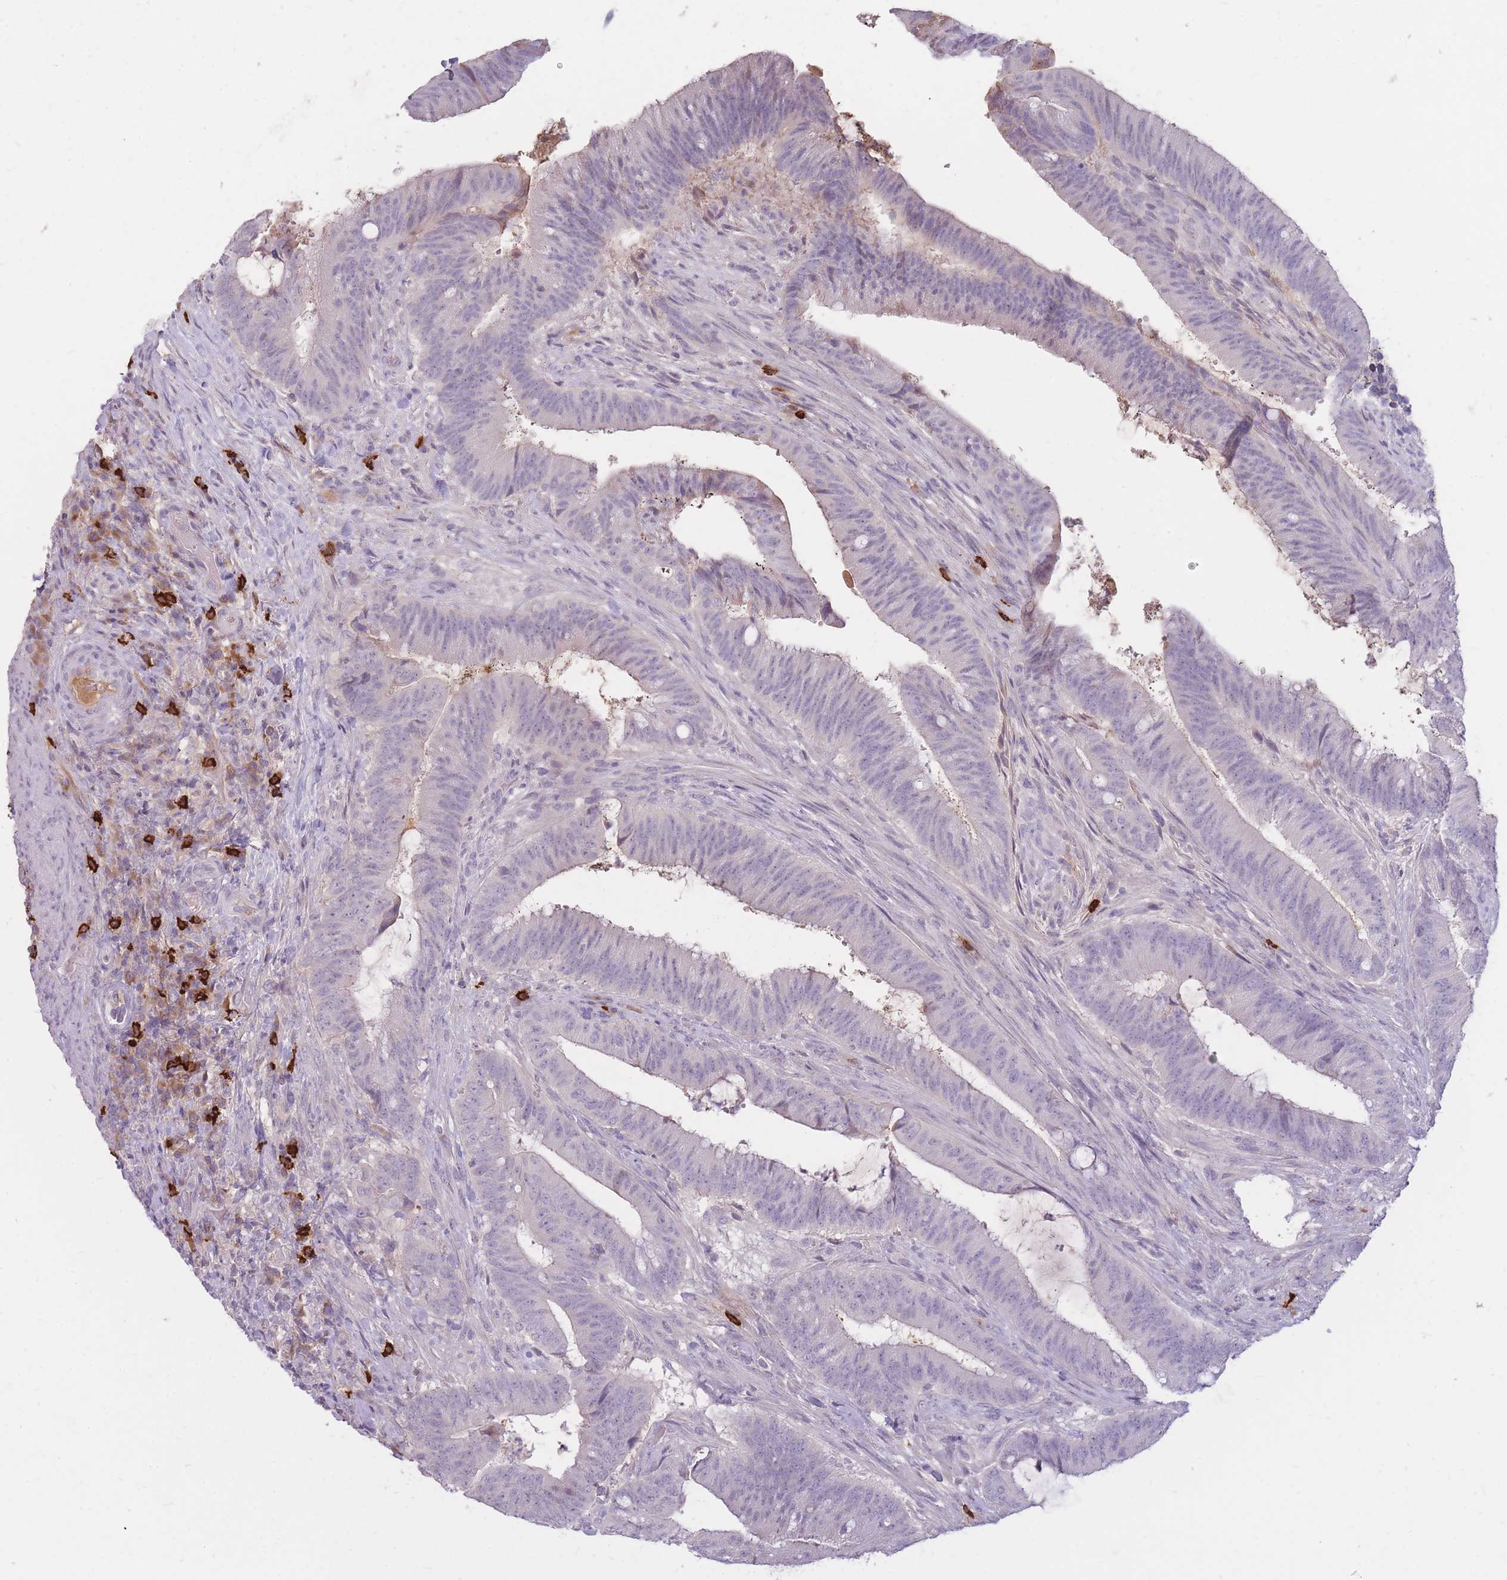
{"staining": {"intensity": "negative", "quantity": "none", "location": "none"}, "tissue": "colorectal cancer", "cell_type": "Tumor cells", "image_type": "cancer", "snomed": [{"axis": "morphology", "description": "Adenocarcinoma, NOS"}, {"axis": "topography", "description": "Colon"}], "caption": "A micrograph of colorectal adenocarcinoma stained for a protein reveals no brown staining in tumor cells.", "gene": "TPSD1", "patient": {"sex": "female", "age": 43}}